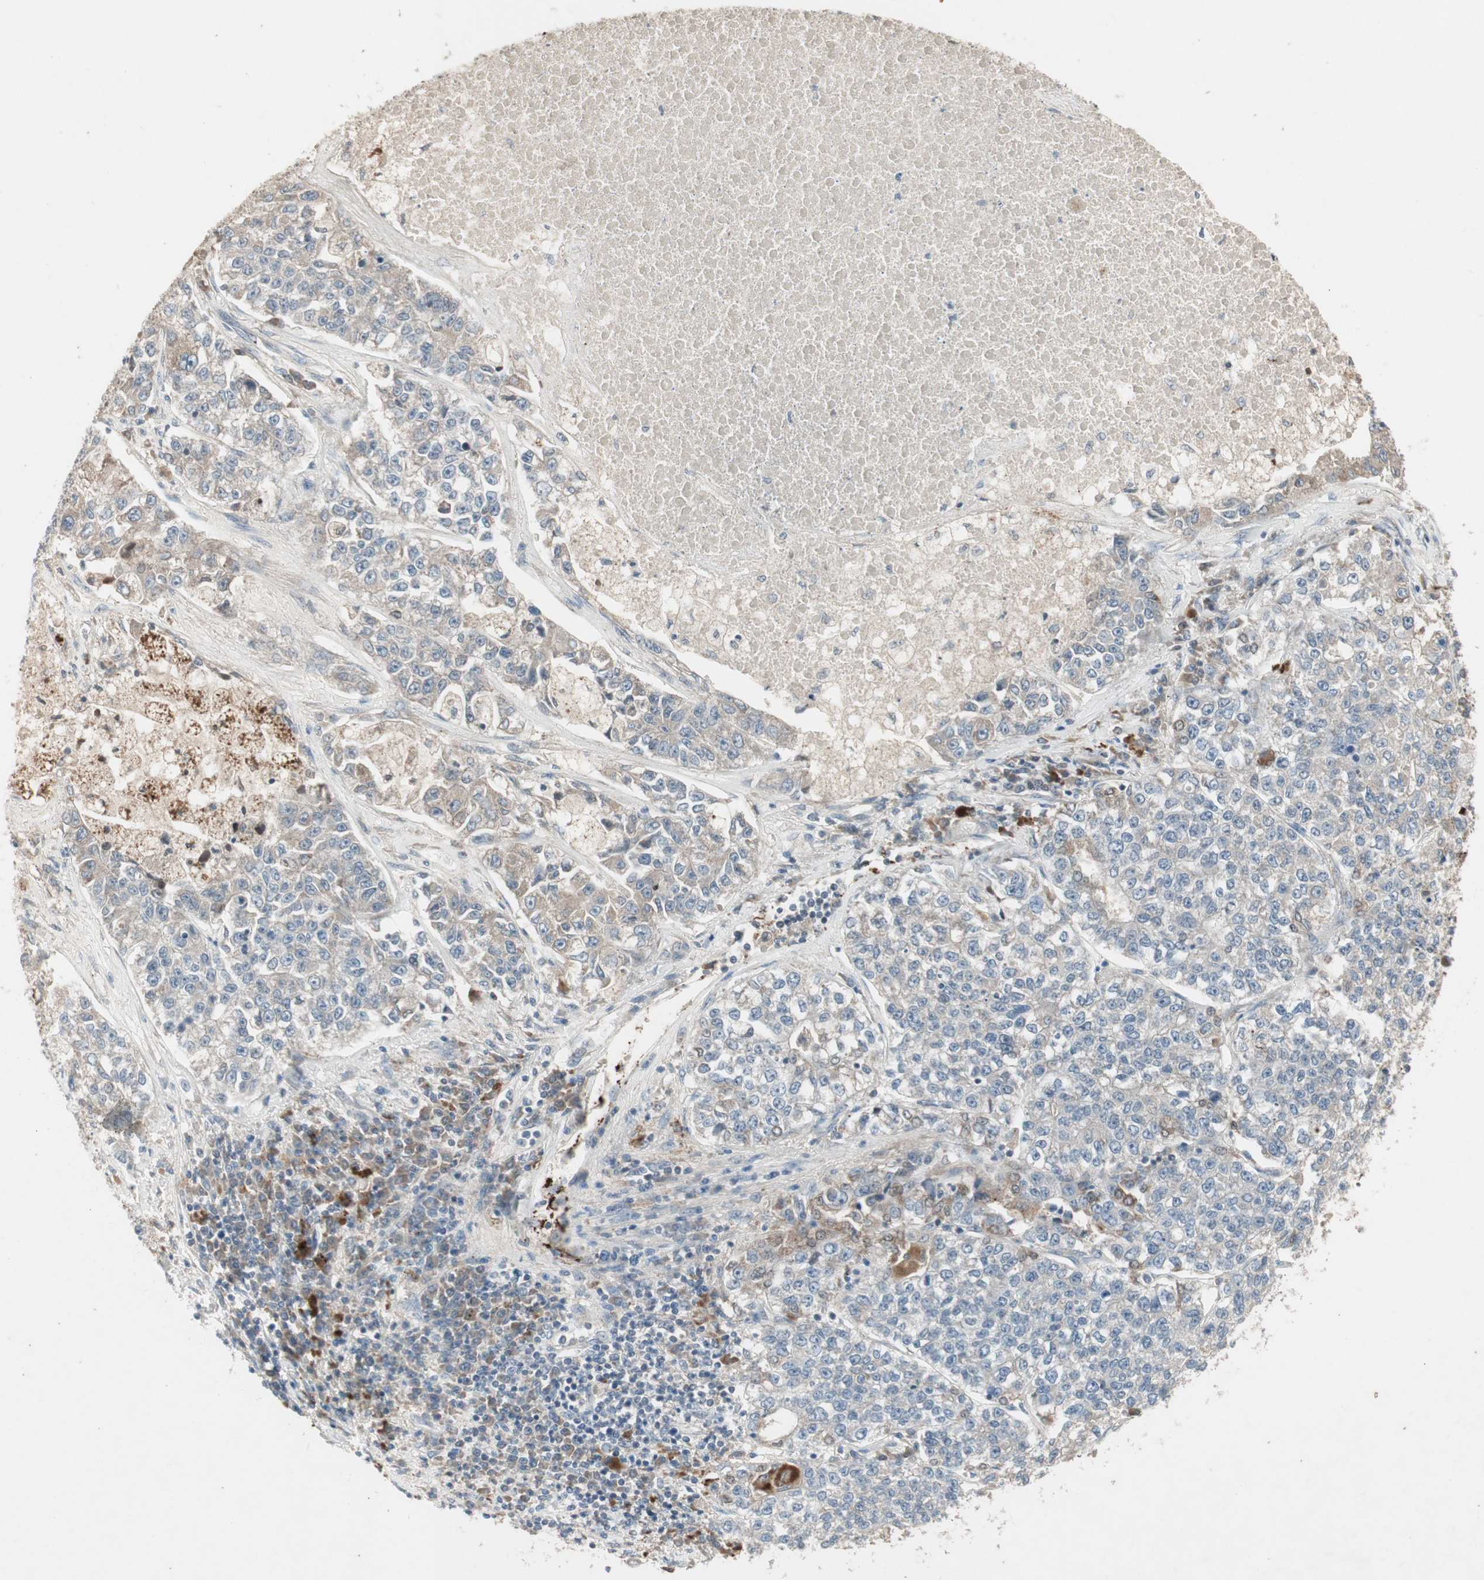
{"staining": {"intensity": "weak", "quantity": "<25%", "location": "cytoplasmic/membranous"}, "tissue": "lung cancer", "cell_type": "Tumor cells", "image_type": "cancer", "snomed": [{"axis": "morphology", "description": "Adenocarcinoma, NOS"}, {"axis": "topography", "description": "Lung"}], "caption": "Adenocarcinoma (lung) was stained to show a protein in brown. There is no significant positivity in tumor cells. (DAB (3,3'-diaminobenzidine) IHC with hematoxylin counter stain).", "gene": "JMJD7-PLA2G4B", "patient": {"sex": "male", "age": 49}}